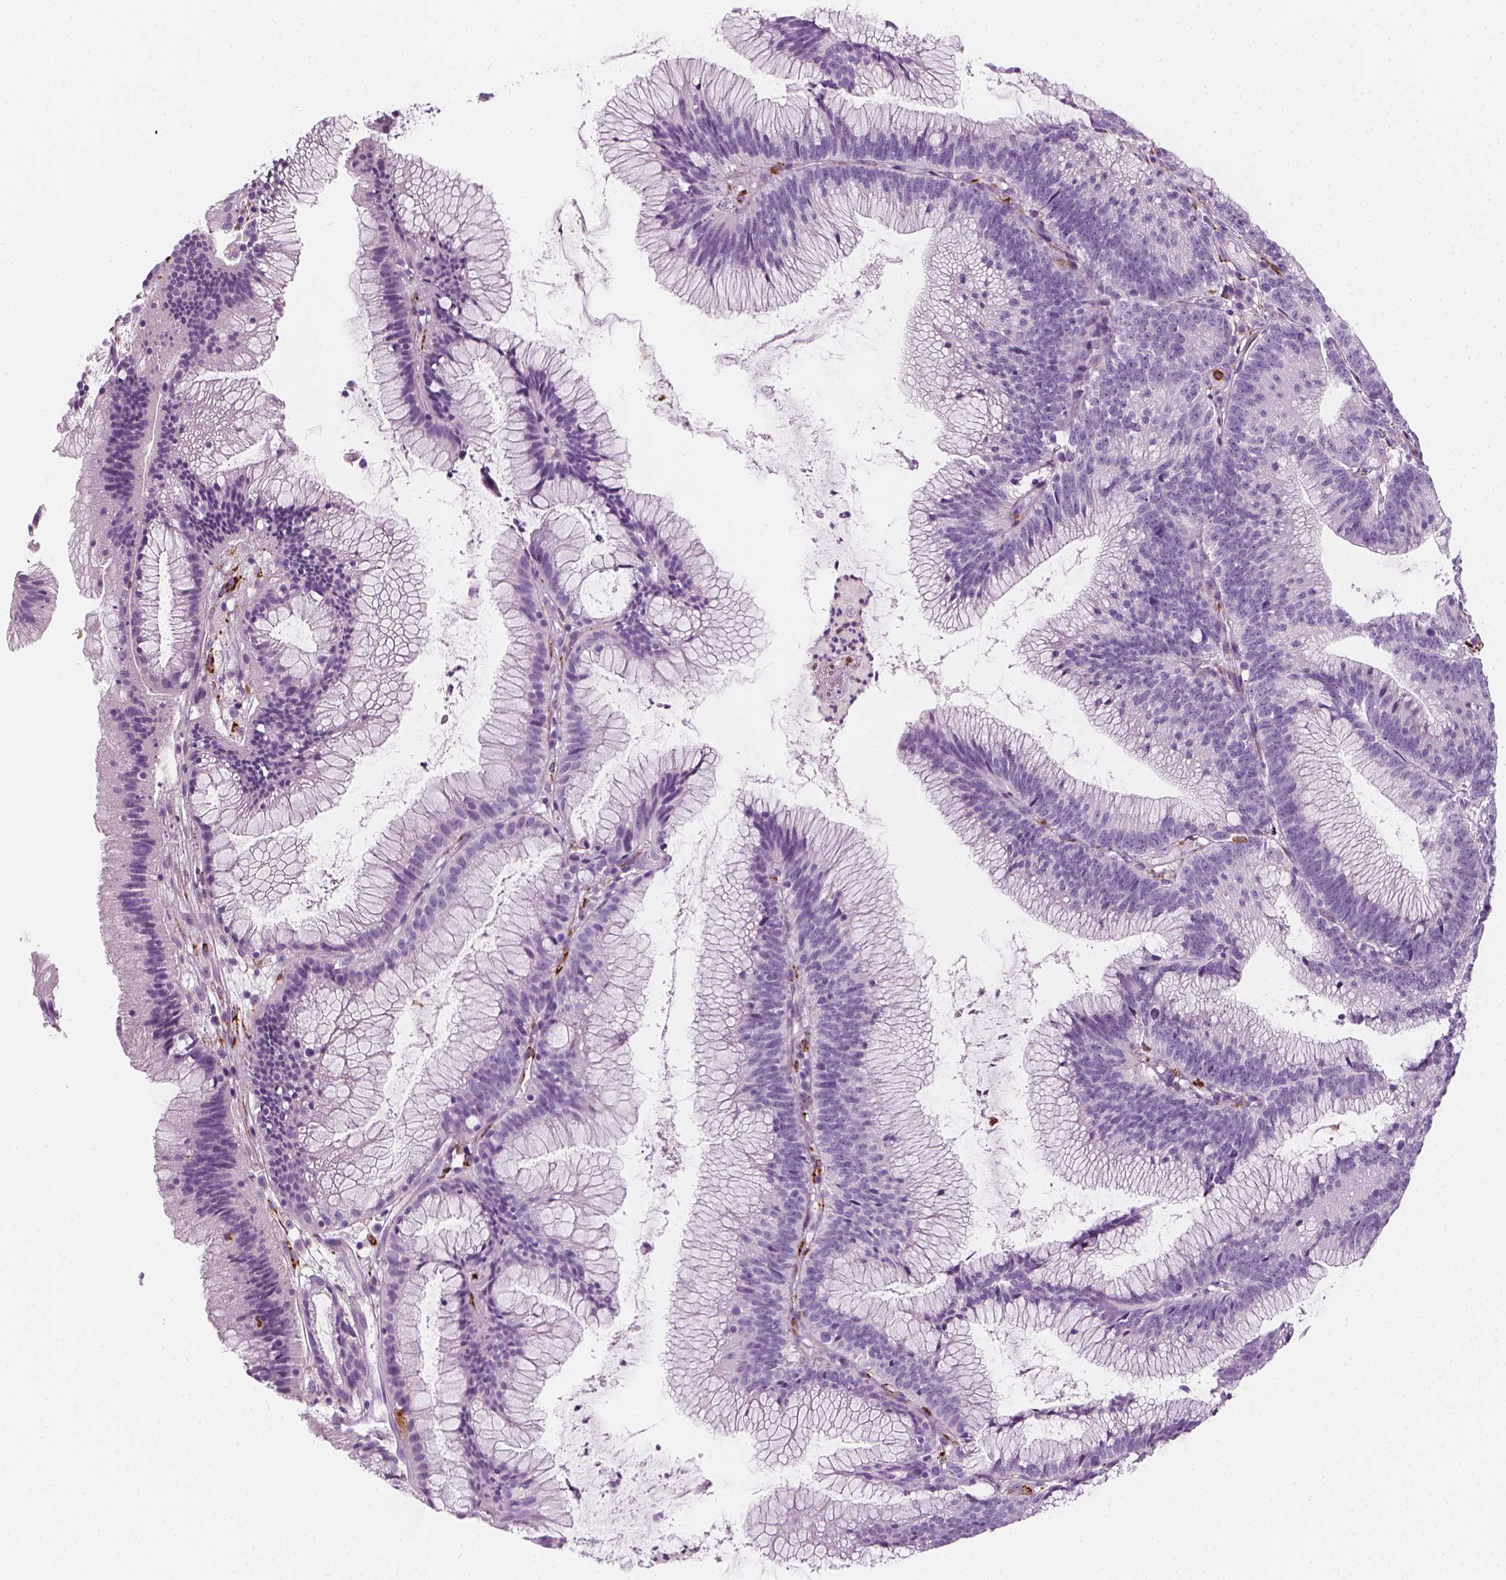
{"staining": {"intensity": "negative", "quantity": "none", "location": "none"}, "tissue": "colorectal cancer", "cell_type": "Tumor cells", "image_type": "cancer", "snomed": [{"axis": "morphology", "description": "Adenocarcinoma, NOS"}, {"axis": "topography", "description": "Colon"}], "caption": "IHC photomicrograph of adenocarcinoma (colorectal) stained for a protein (brown), which exhibits no expression in tumor cells.", "gene": "CES1", "patient": {"sex": "female", "age": 78}}